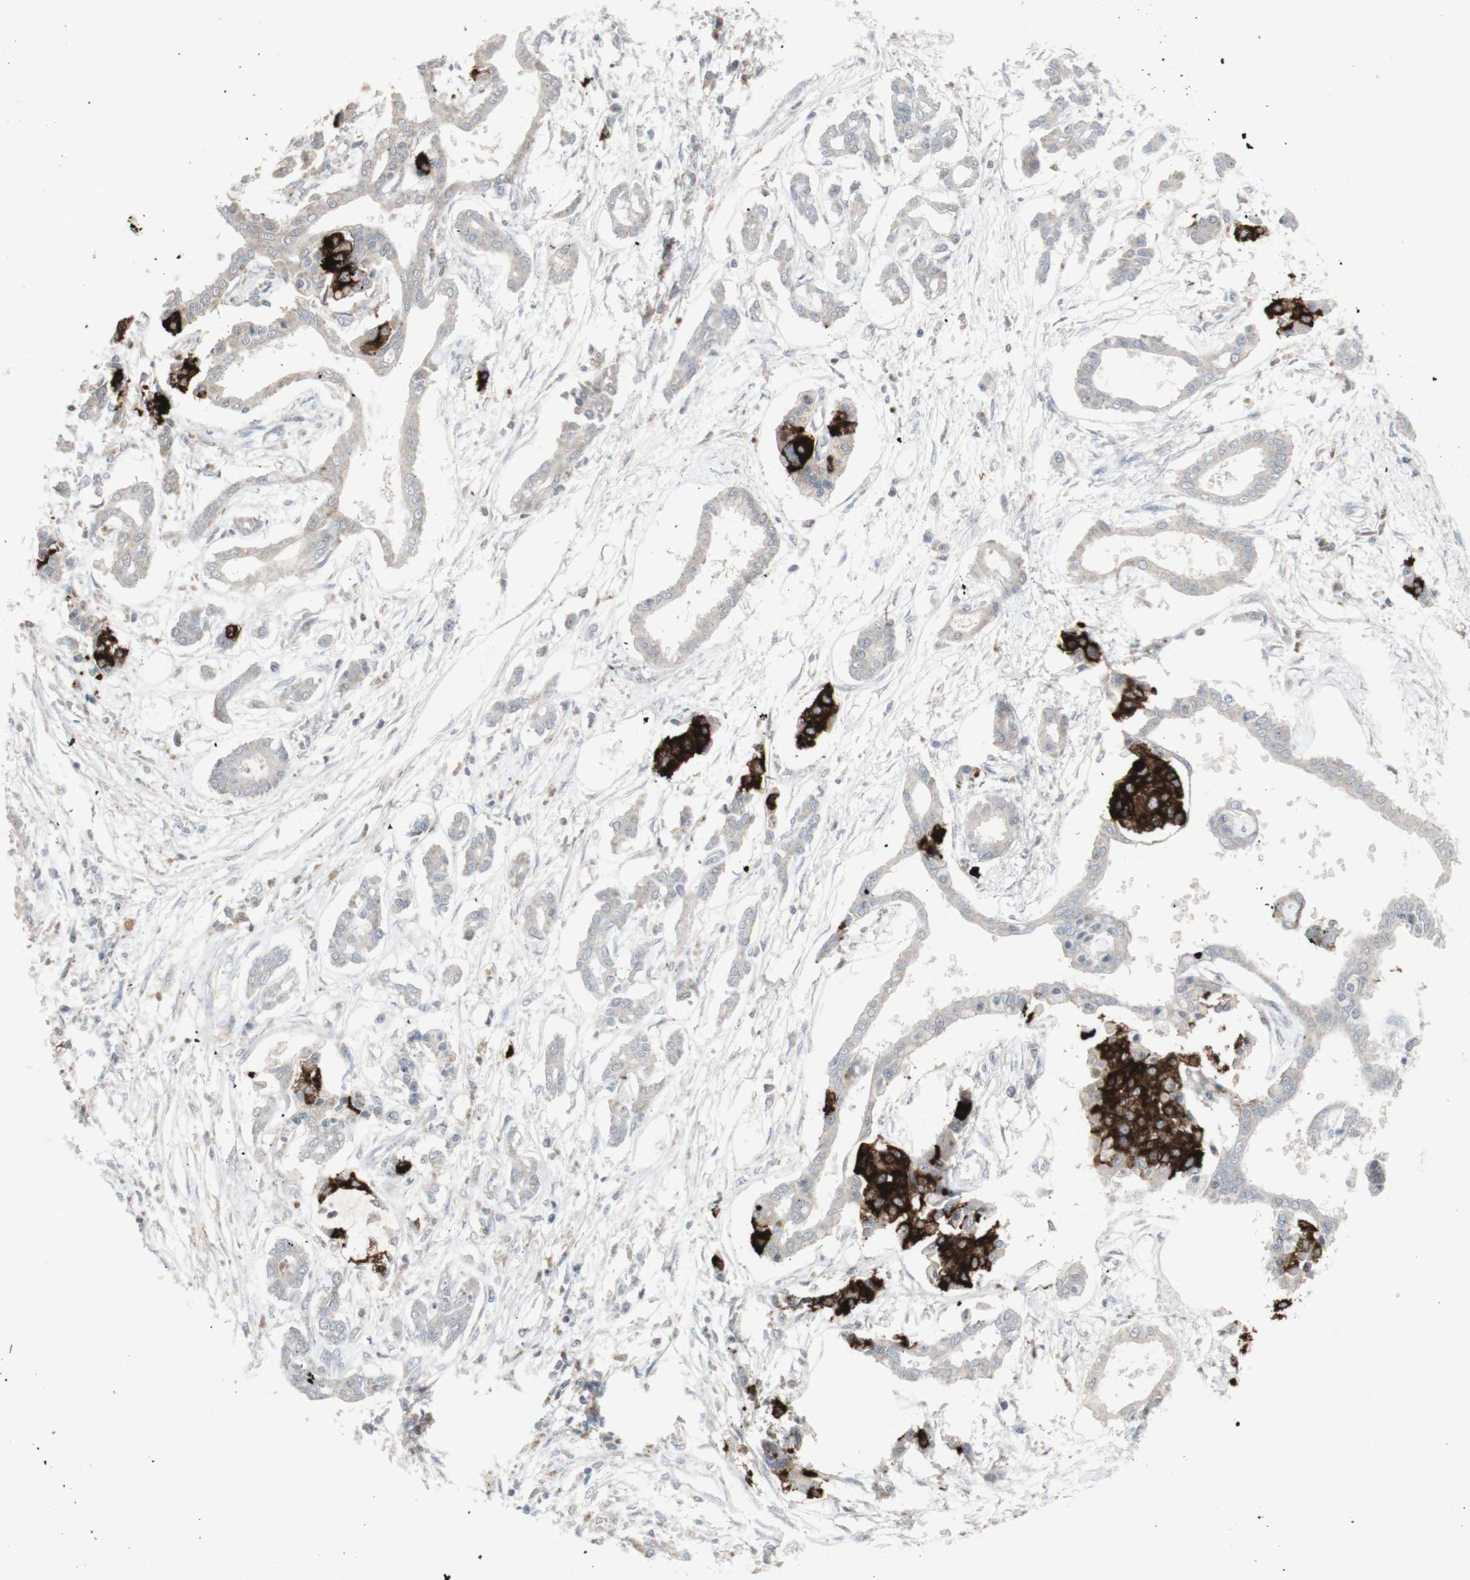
{"staining": {"intensity": "weak", "quantity": ">75%", "location": "cytoplasmic/membranous"}, "tissue": "pancreatic cancer", "cell_type": "Tumor cells", "image_type": "cancer", "snomed": [{"axis": "morphology", "description": "Adenocarcinoma, NOS"}, {"axis": "topography", "description": "Pancreas"}], "caption": "Immunohistochemistry of adenocarcinoma (pancreatic) shows low levels of weak cytoplasmic/membranous expression in approximately >75% of tumor cells.", "gene": "INS", "patient": {"sex": "male", "age": 56}}